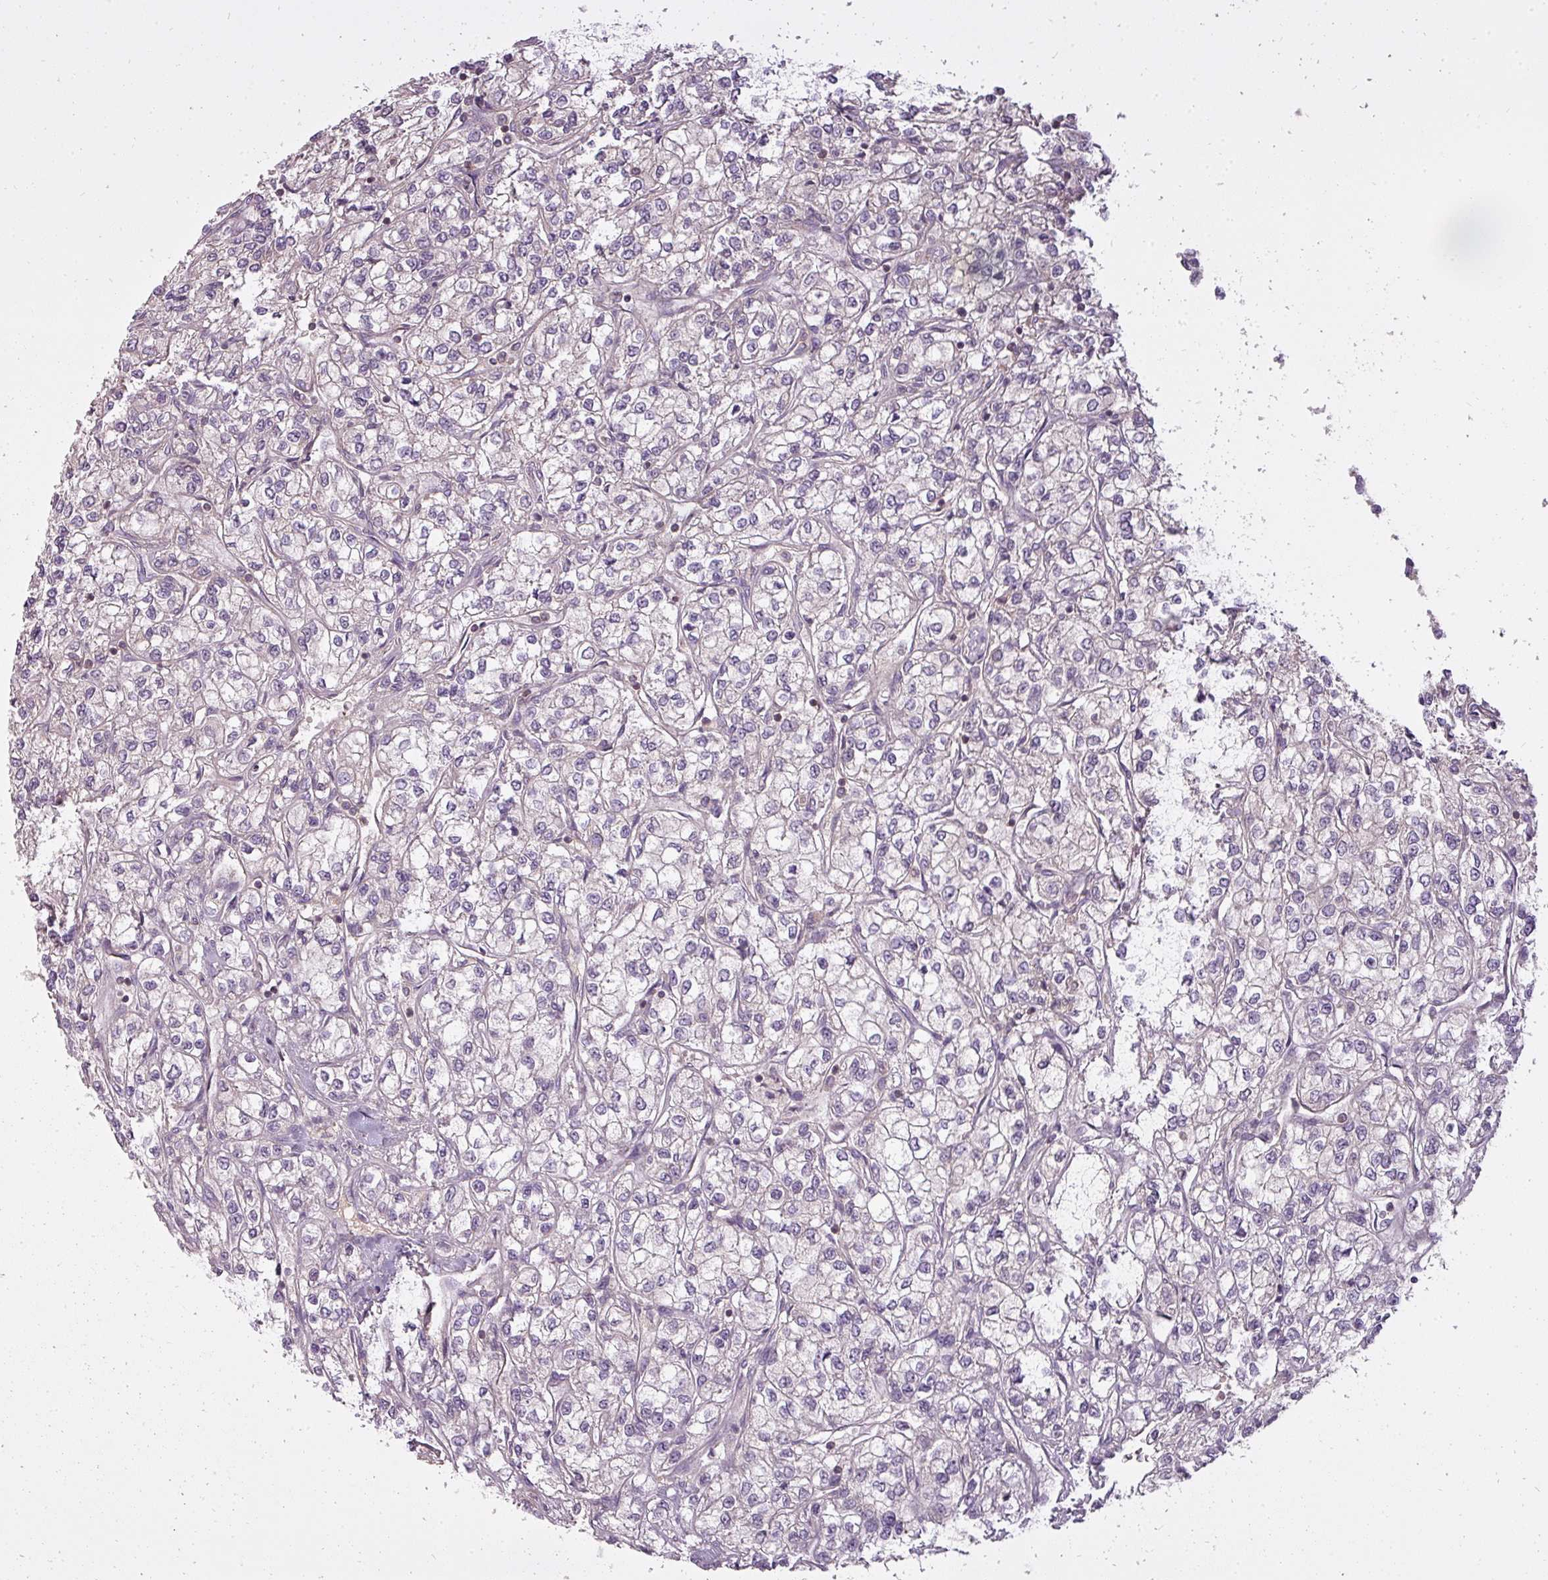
{"staining": {"intensity": "negative", "quantity": "none", "location": "none"}, "tissue": "renal cancer", "cell_type": "Tumor cells", "image_type": "cancer", "snomed": [{"axis": "morphology", "description": "Adenocarcinoma, NOS"}, {"axis": "topography", "description": "Kidney"}], "caption": "Renal adenocarcinoma was stained to show a protein in brown. There is no significant staining in tumor cells. (Stains: DAB immunohistochemistry with hematoxylin counter stain, Microscopy: brightfield microscopy at high magnification).", "gene": "STK4", "patient": {"sex": "male", "age": 80}}